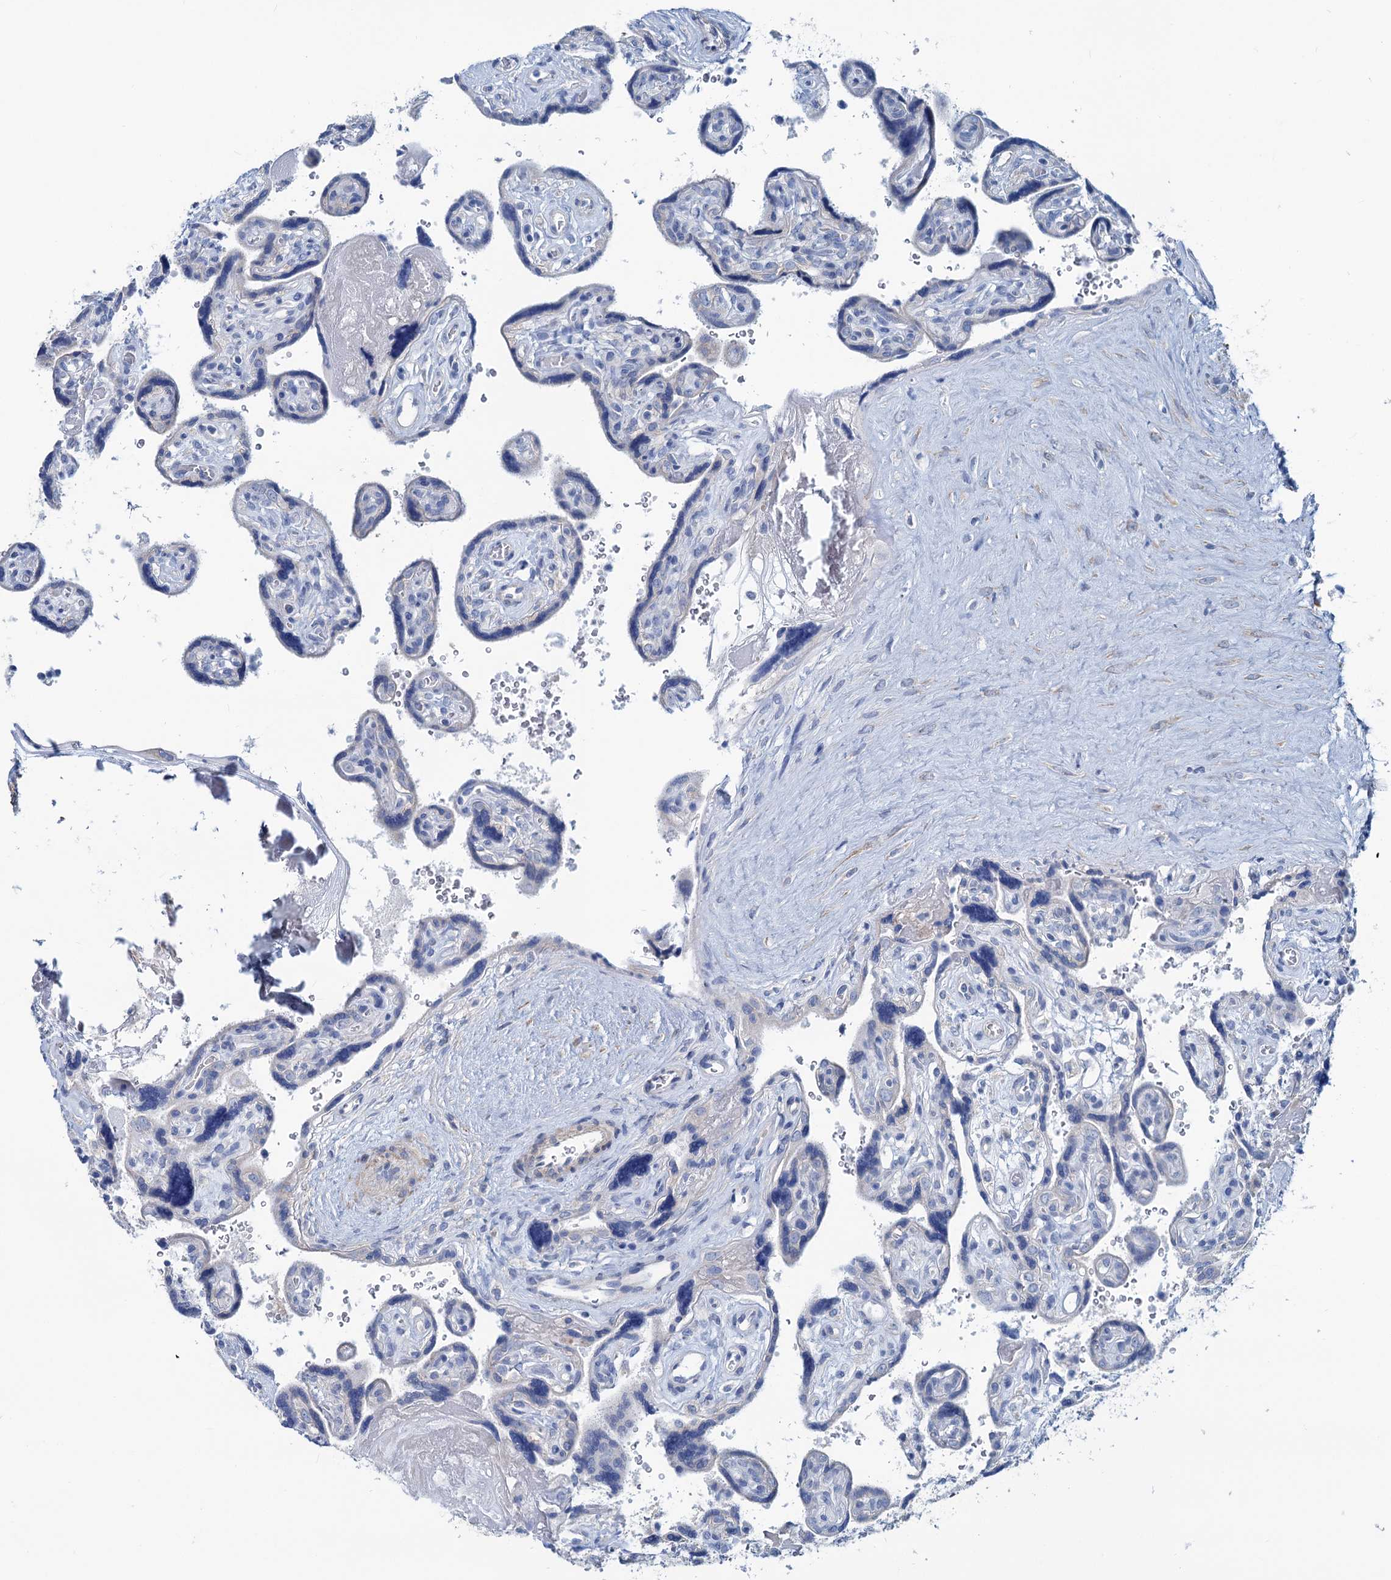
{"staining": {"intensity": "negative", "quantity": "none", "location": "none"}, "tissue": "placenta", "cell_type": "Trophoblastic cells", "image_type": "normal", "snomed": [{"axis": "morphology", "description": "Normal tissue, NOS"}, {"axis": "topography", "description": "Placenta"}], "caption": "An IHC micrograph of unremarkable placenta is shown. There is no staining in trophoblastic cells of placenta.", "gene": "SLC1A3", "patient": {"sex": "female", "age": 39}}